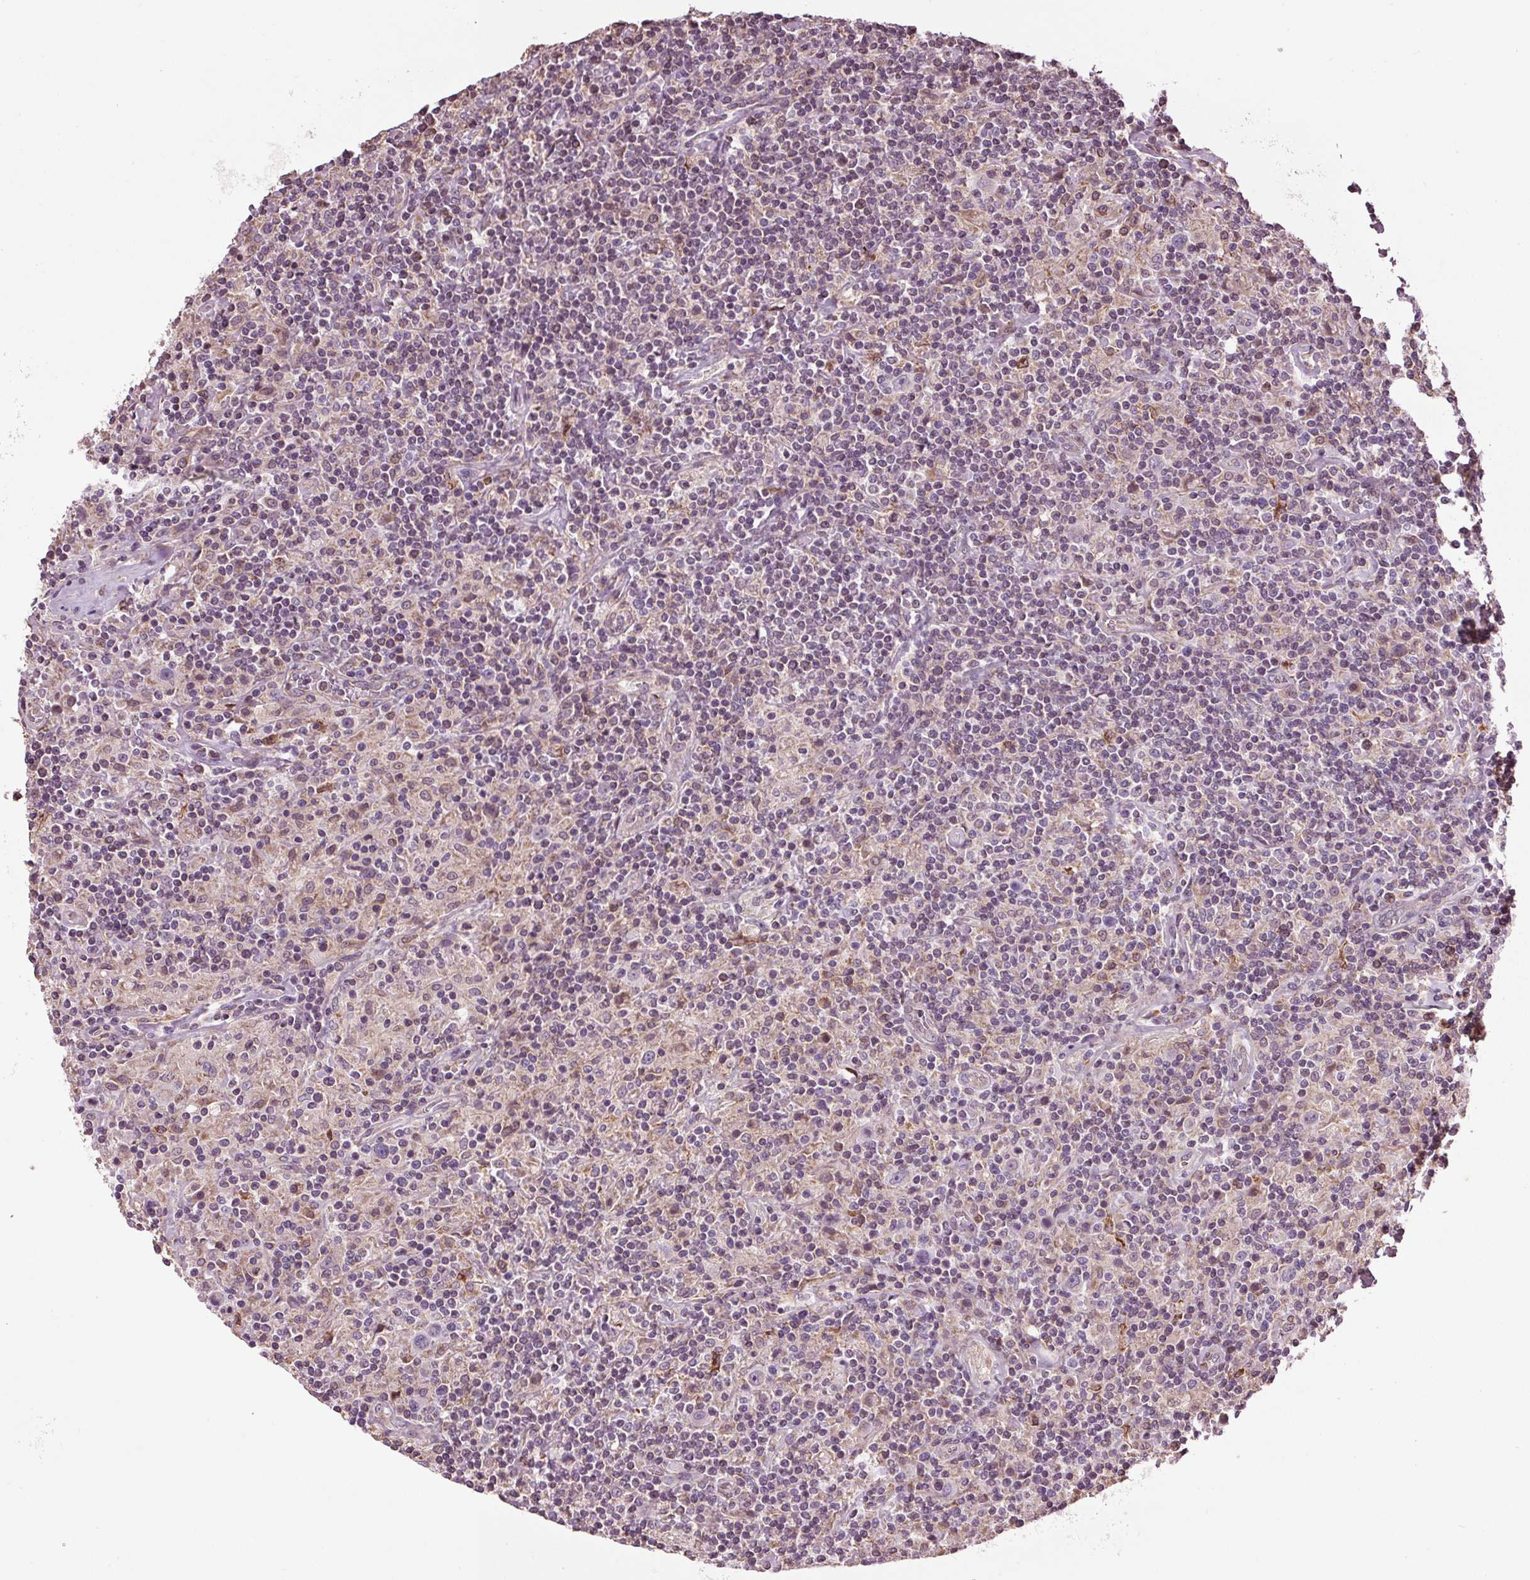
{"staining": {"intensity": "moderate", "quantity": ">75%", "location": "cytoplasmic/membranous"}, "tissue": "lymphoma", "cell_type": "Tumor cells", "image_type": "cancer", "snomed": [{"axis": "morphology", "description": "Hodgkin's disease, NOS"}, {"axis": "topography", "description": "Lymph node"}], "caption": "Immunohistochemistry (IHC) (DAB (3,3'-diaminobenzidine)) staining of Hodgkin's disease demonstrates moderate cytoplasmic/membranous protein positivity in approximately >75% of tumor cells.", "gene": "RNPEP", "patient": {"sex": "male", "age": 70}}